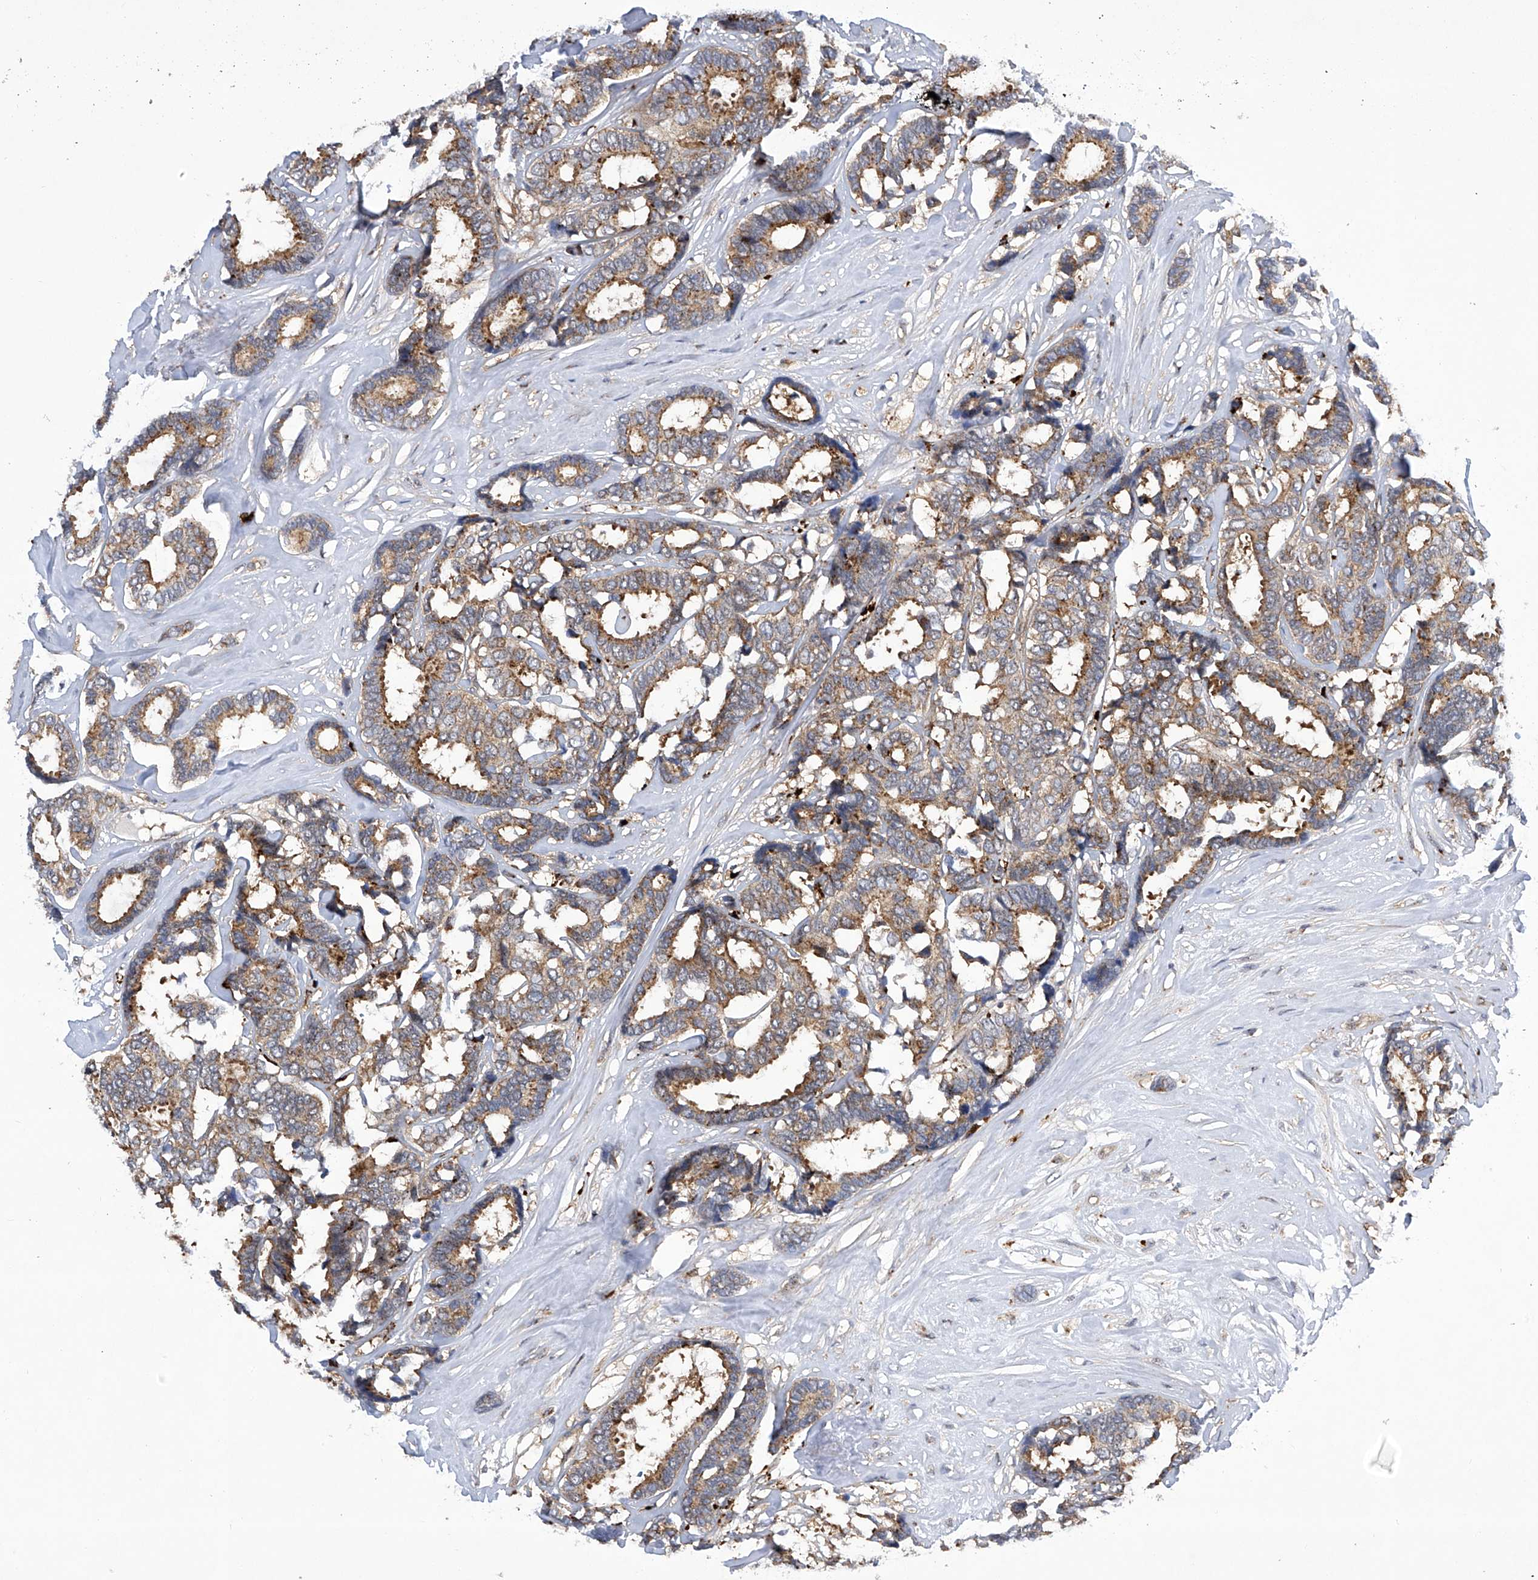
{"staining": {"intensity": "moderate", "quantity": ">75%", "location": "cytoplasmic/membranous"}, "tissue": "breast cancer", "cell_type": "Tumor cells", "image_type": "cancer", "snomed": [{"axis": "morphology", "description": "Duct carcinoma"}, {"axis": "topography", "description": "Breast"}], "caption": "Tumor cells display moderate cytoplasmic/membranous staining in approximately >75% of cells in breast intraductal carcinoma. (DAB (3,3'-diaminobenzidine) IHC, brown staining for protein, blue staining for nuclei).", "gene": "CISH", "patient": {"sex": "female", "age": 87}}